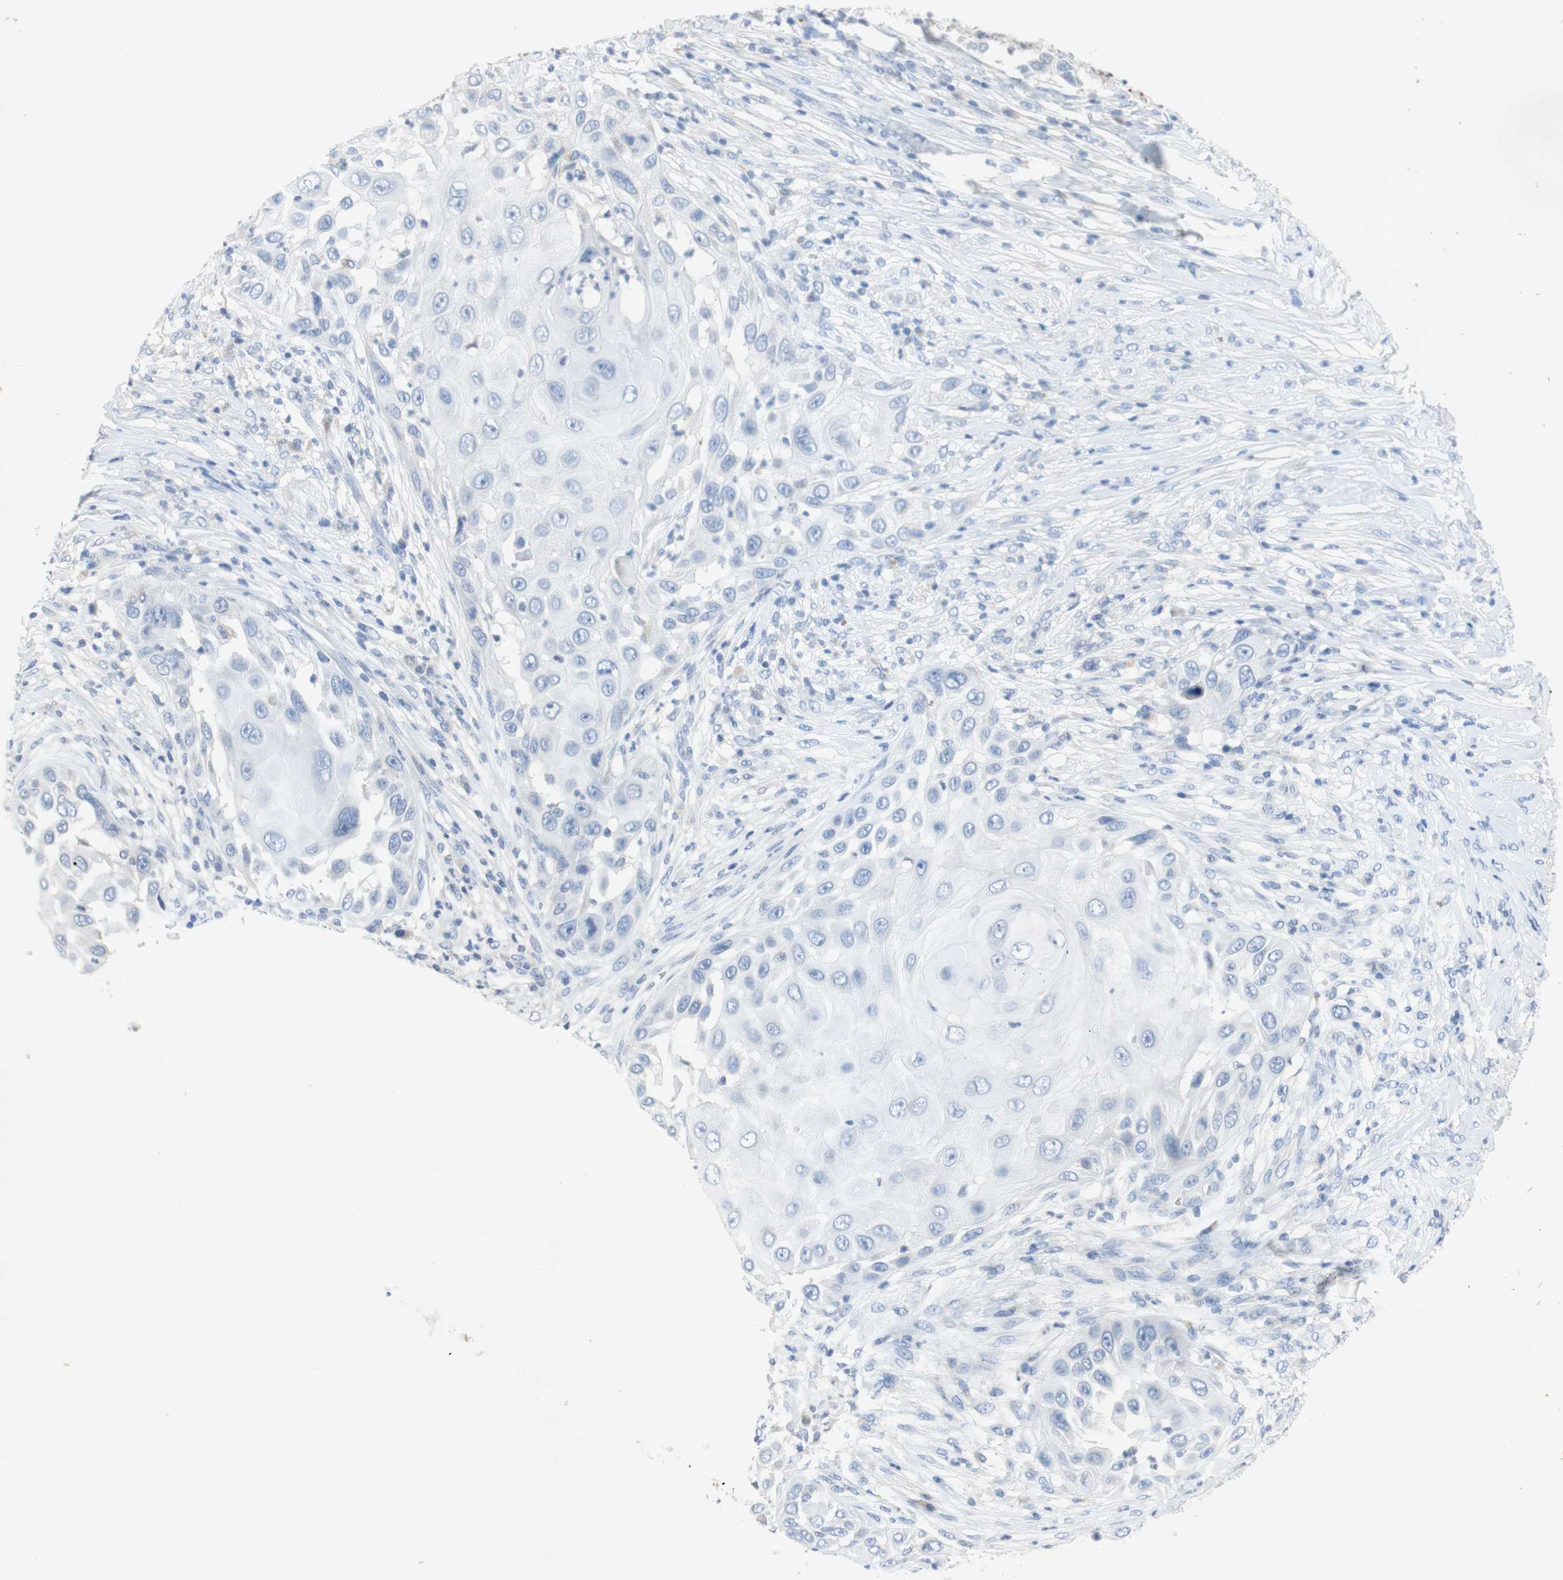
{"staining": {"intensity": "negative", "quantity": "none", "location": "none"}, "tissue": "skin cancer", "cell_type": "Tumor cells", "image_type": "cancer", "snomed": [{"axis": "morphology", "description": "Squamous cell carcinoma, NOS"}, {"axis": "topography", "description": "Skin"}], "caption": "A high-resolution image shows immunohistochemistry (IHC) staining of squamous cell carcinoma (skin), which reveals no significant staining in tumor cells.", "gene": "EPO", "patient": {"sex": "female", "age": 44}}